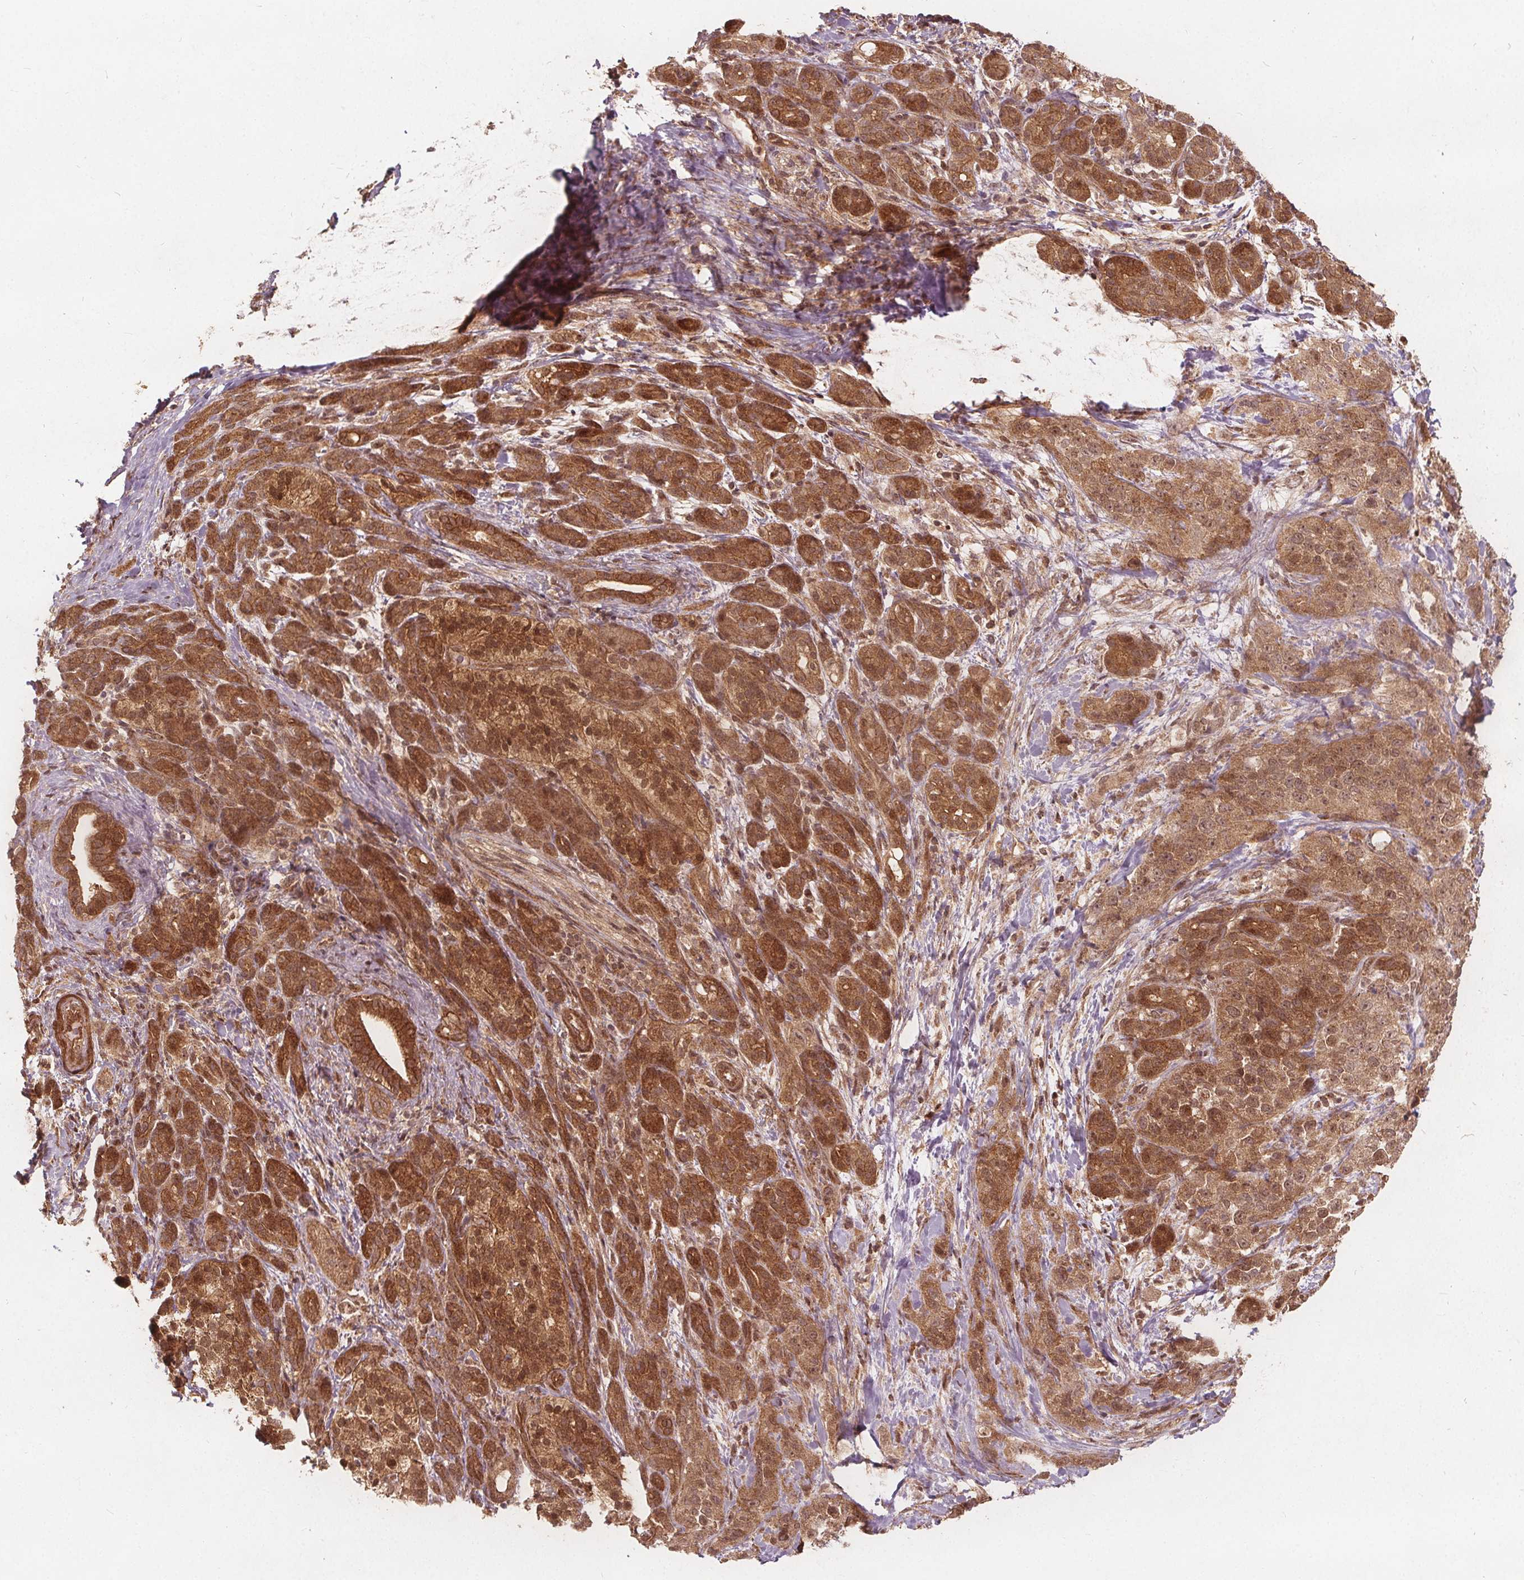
{"staining": {"intensity": "moderate", "quantity": ">75%", "location": "cytoplasmic/membranous,nuclear"}, "tissue": "pancreatic cancer", "cell_type": "Tumor cells", "image_type": "cancer", "snomed": [{"axis": "morphology", "description": "Adenocarcinoma, NOS"}, {"axis": "topography", "description": "Pancreas"}], "caption": "Immunohistochemical staining of pancreatic adenocarcinoma demonstrates medium levels of moderate cytoplasmic/membranous and nuclear protein positivity in about >75% of tumor cells. (DAB IHC with brightfield microscopy, high magnification).", "gene": "PPP1CB", "patient": {"sex": "male", "age": 44}}